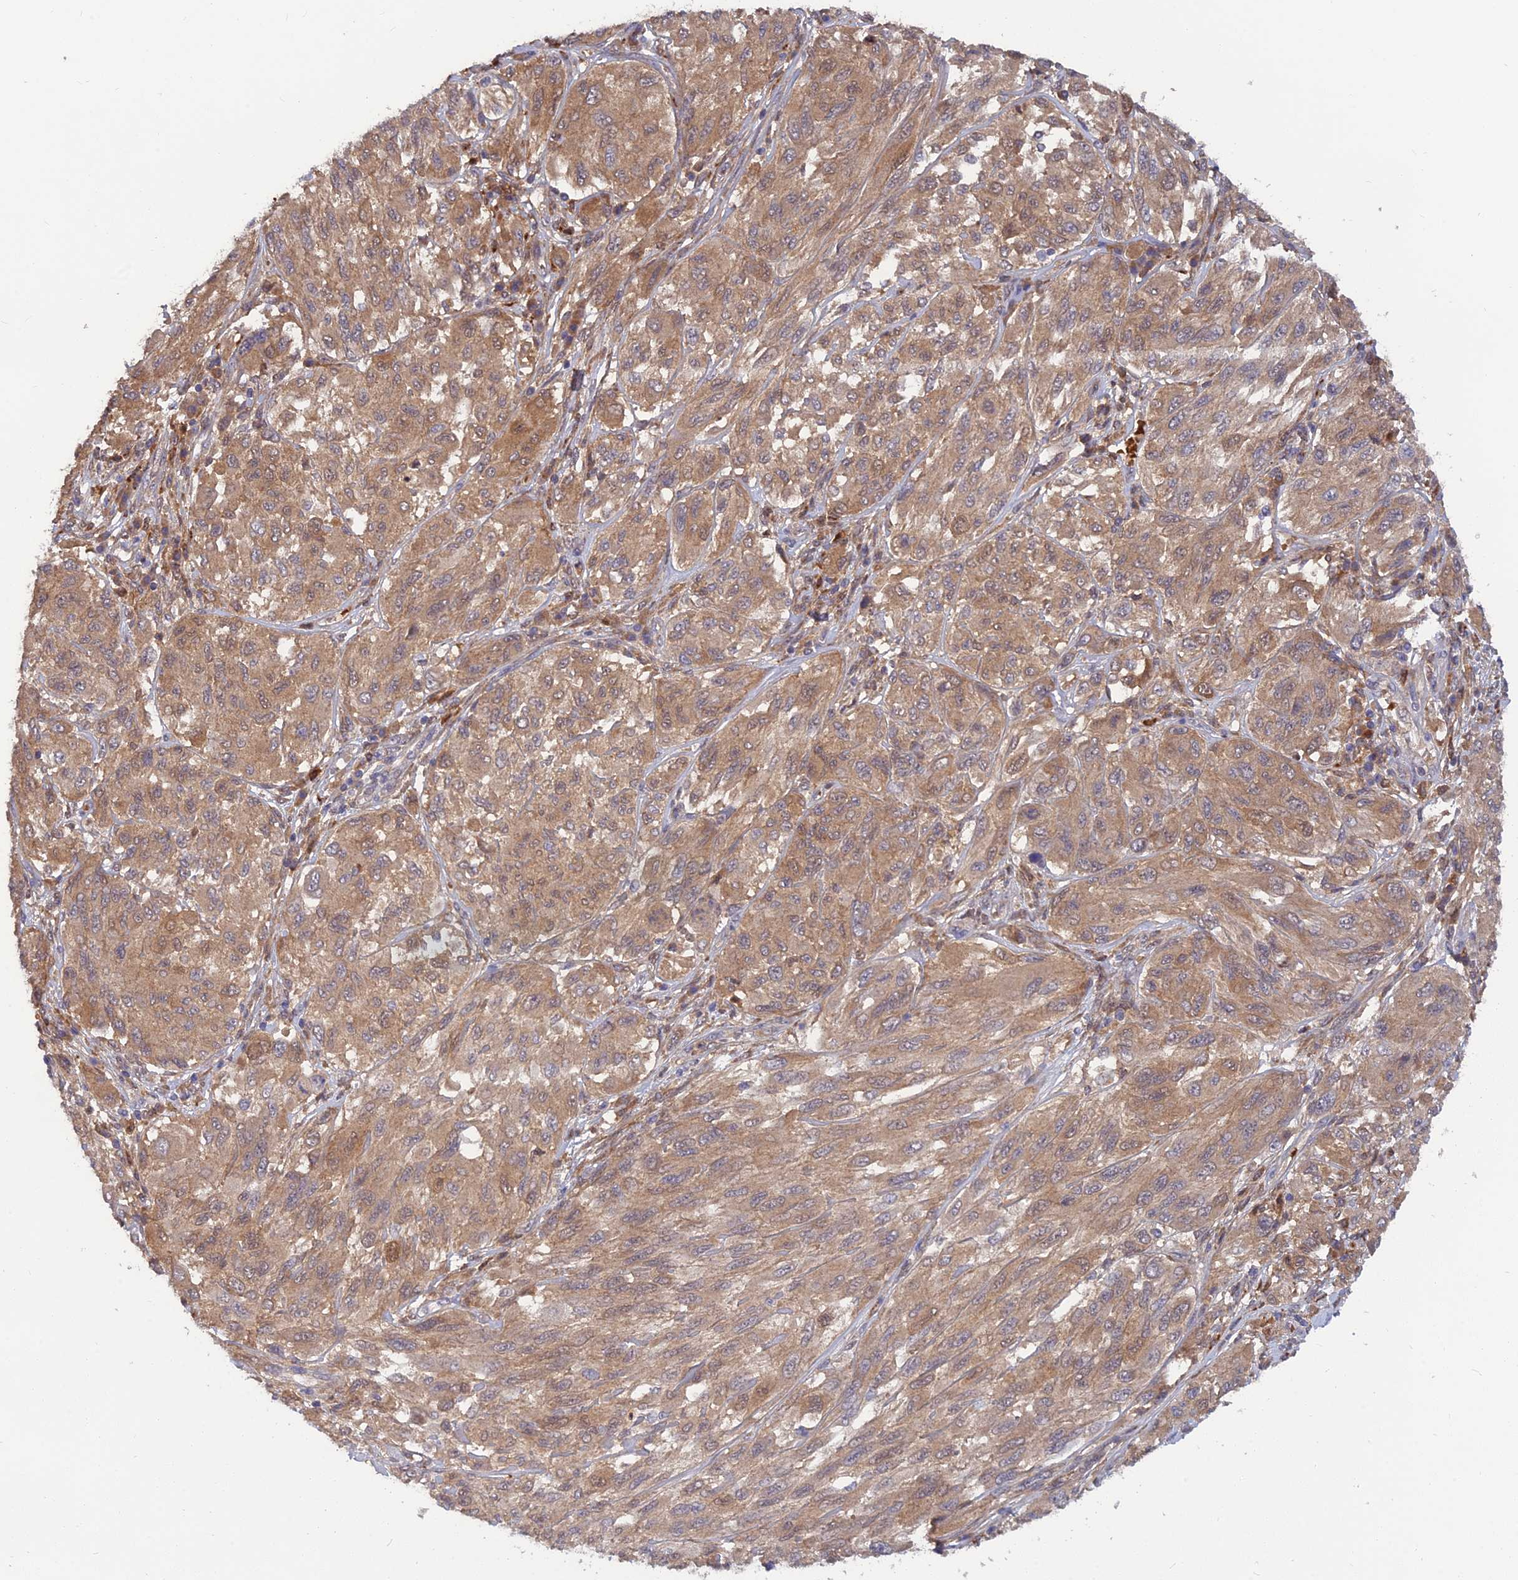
{"staining": {"intensity": "weak", "quantity": ">75%", "location": "cytoplasmic/membranous"}, "tissue": "melanoma", "cell_type": "Tumor cells", "image_type": "cancer", "snomed": [{"axis": "morphology", "description": "Malignant melanoma, NOS"}, {"axis": "topography", "description": "Skin"}], "caption": "A brown stain labels weak cytoplasmic/membranous expression of a protein in human malignant melanoma tumor cells. (IHC, brightfield microscopy, high magnification).", "gene": "FAM151B", "patient": {"sex": "female", "age": 91}}